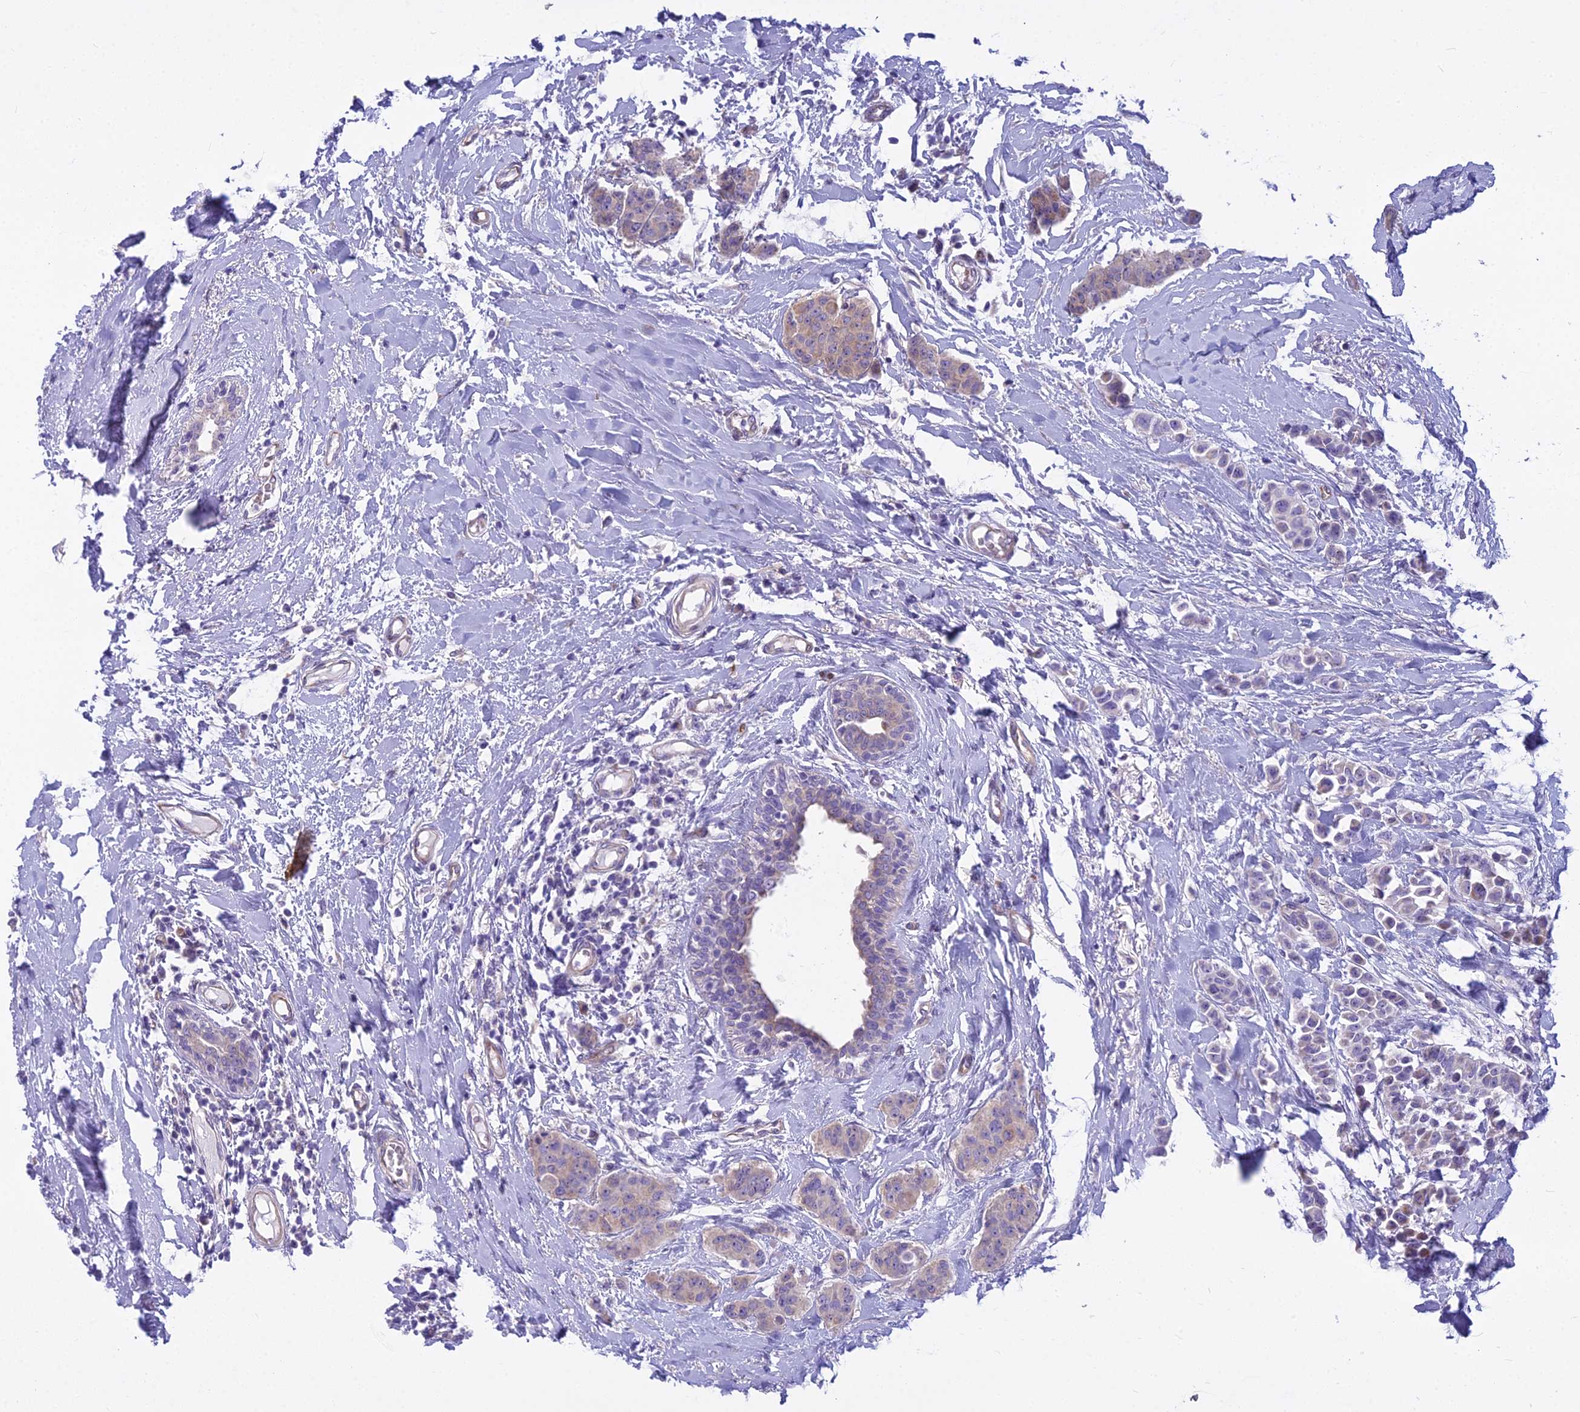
{"staining": {"intensity": "weak", "quantity": "<25%", "location": "cytoplasmic/membranous"}, "tissue": "breast cancer", "cell_type": "Tumor cells", "image_type": "cancer", "snomed": [{"axis": "morphology", "description": "Duct carcinoma"}, {"axis": "topography", "description": "Breast"}], "caption": "Human breast cancer stained for a protein using immunohistochemistry (IHC) shows no positivity in tumor cells.", "gene": "PCDHB14", "patient": {"sex": "female", "age": 40}}